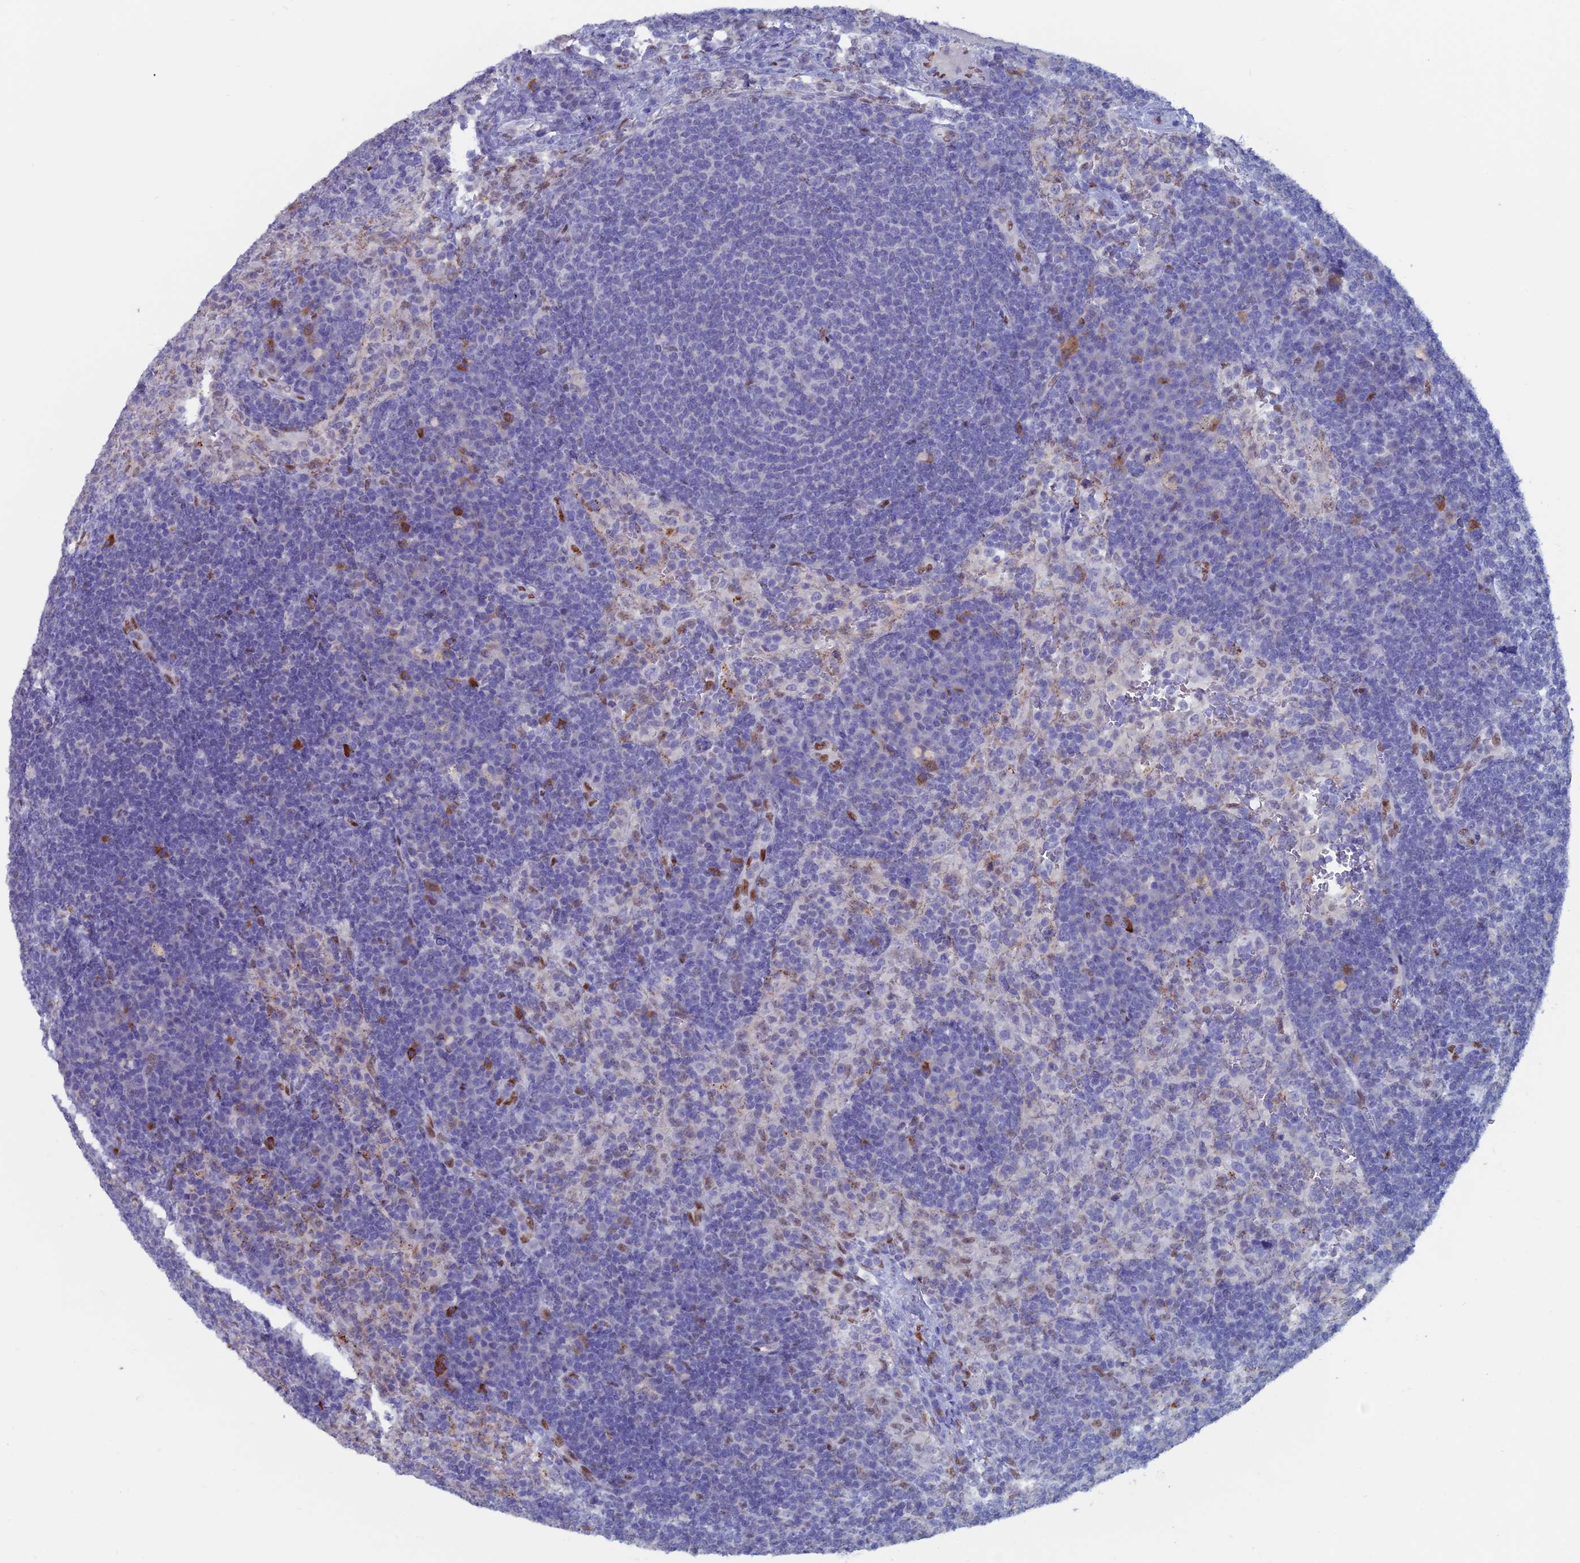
{"staining": {"intensity": "negative", "quantity": "none", "location": "none"}, "tissue": "lymph node", "cell_type": "Germinal center cells", "image_type": "normal", "snomed": [{"axis": "morphology", "description": "Normal tissue, NOS"}, {"axis": "topography", "description": "Lymph node"}], "caption": "Protein analysis of unremarkable lymph node reveals no significant expression in germinal center cells. Brightfield microscopy of immunohistochemistry stained with DAB (3,3'-diaminobenzidine) (brown) and hematoxylin (blue), captured at high magnification.", "gene": "NOL4L", "patient": {"sex": "female", "age": 70}}